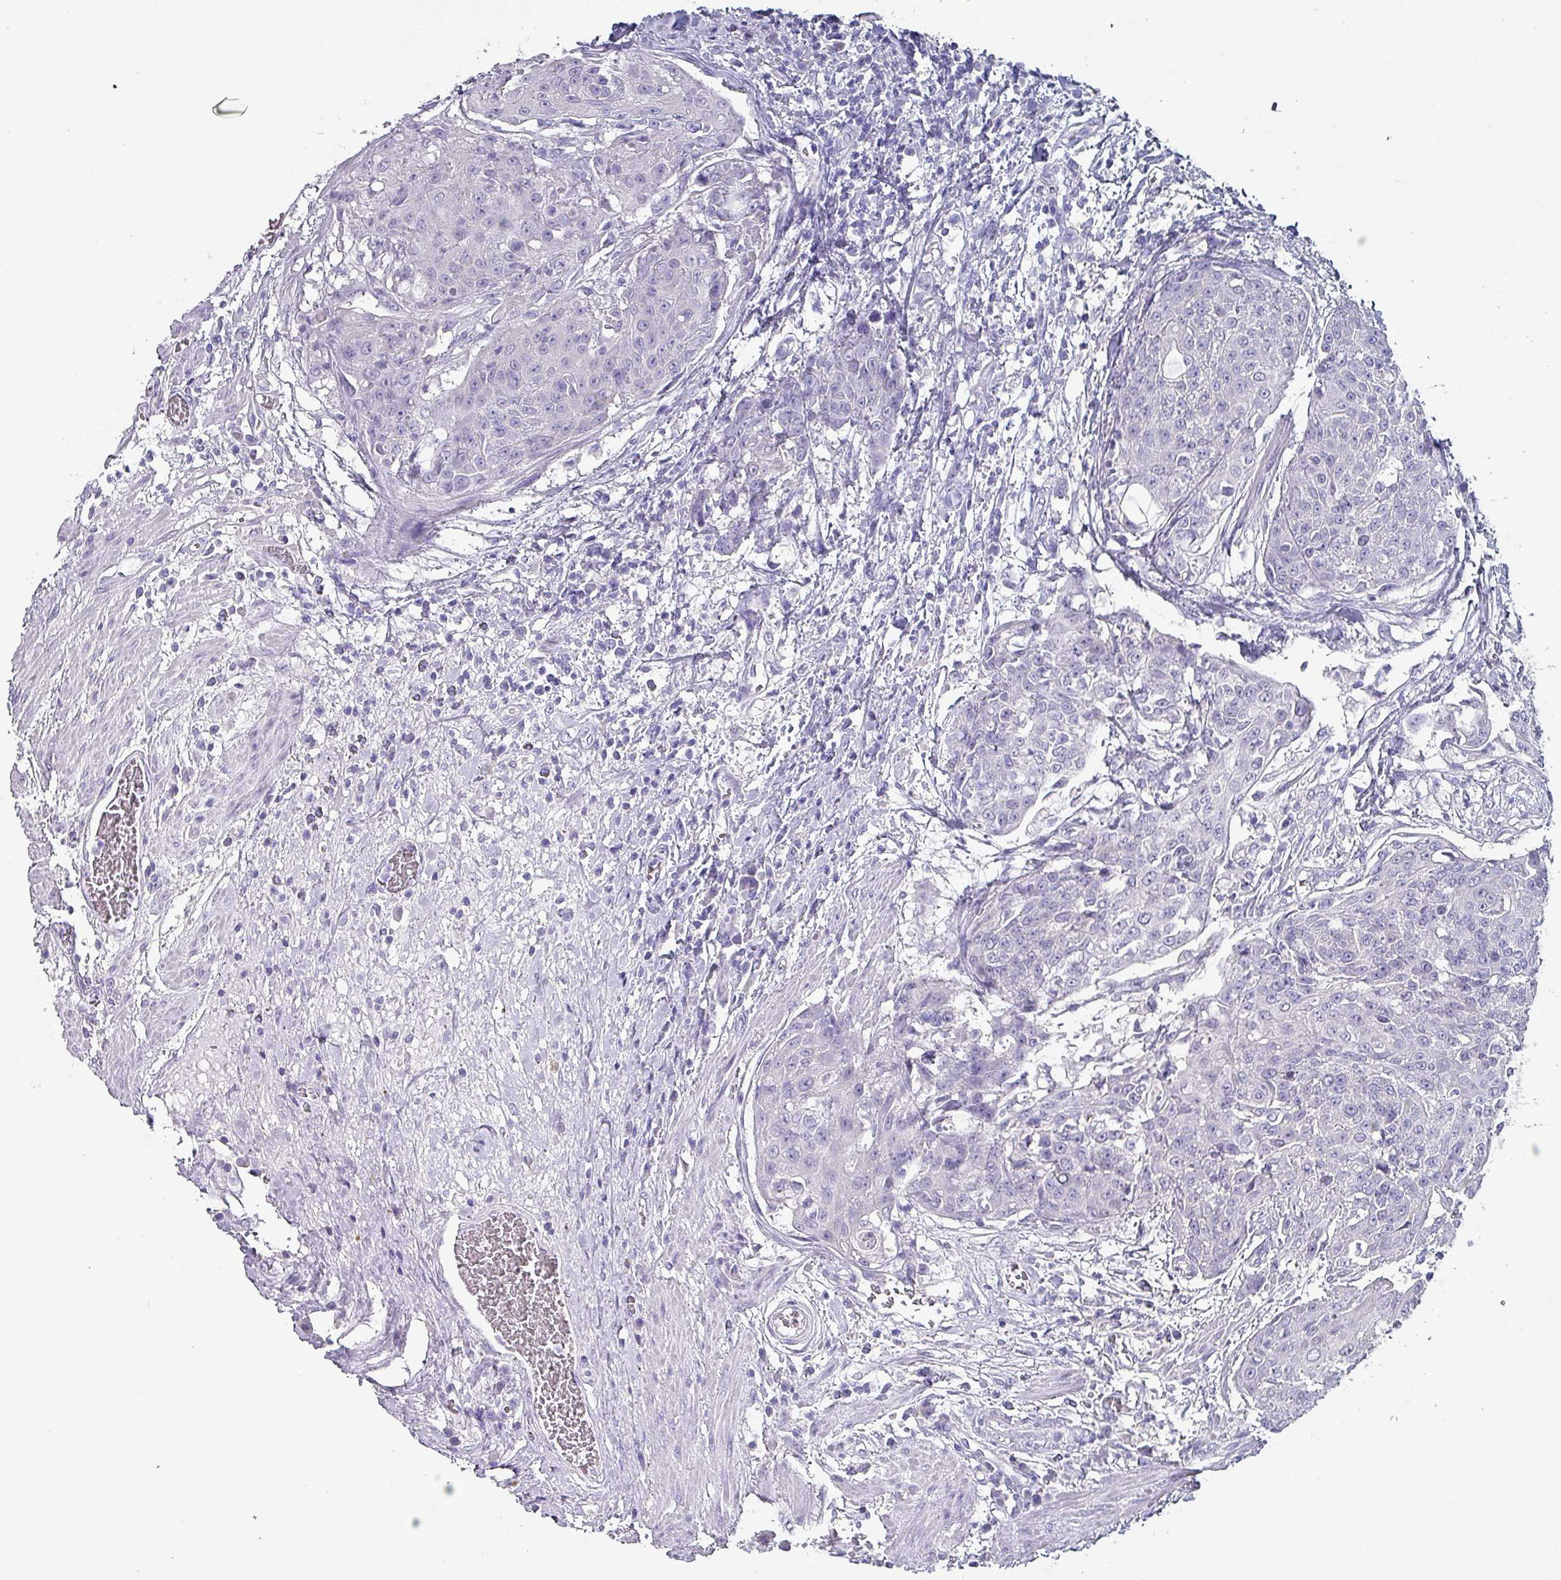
{"staining": {"intensity": "negative", "quantity": "none", "location": "none"}, "tissue": "urothelial cancer", "cell_type": "Tumor cells", "image_type": "cancer", "snomed": [{"axis": "morphology", "description": "Urothelial carcinoma, High grade"}, {"axis": "topography", "description": "Urinary bladder"}], "caption": "Tumor cells show no significant protein staining in urothelial cancer.", "gene": "INS-IGF2", "patient": {"sex": "female", "age": 63}}